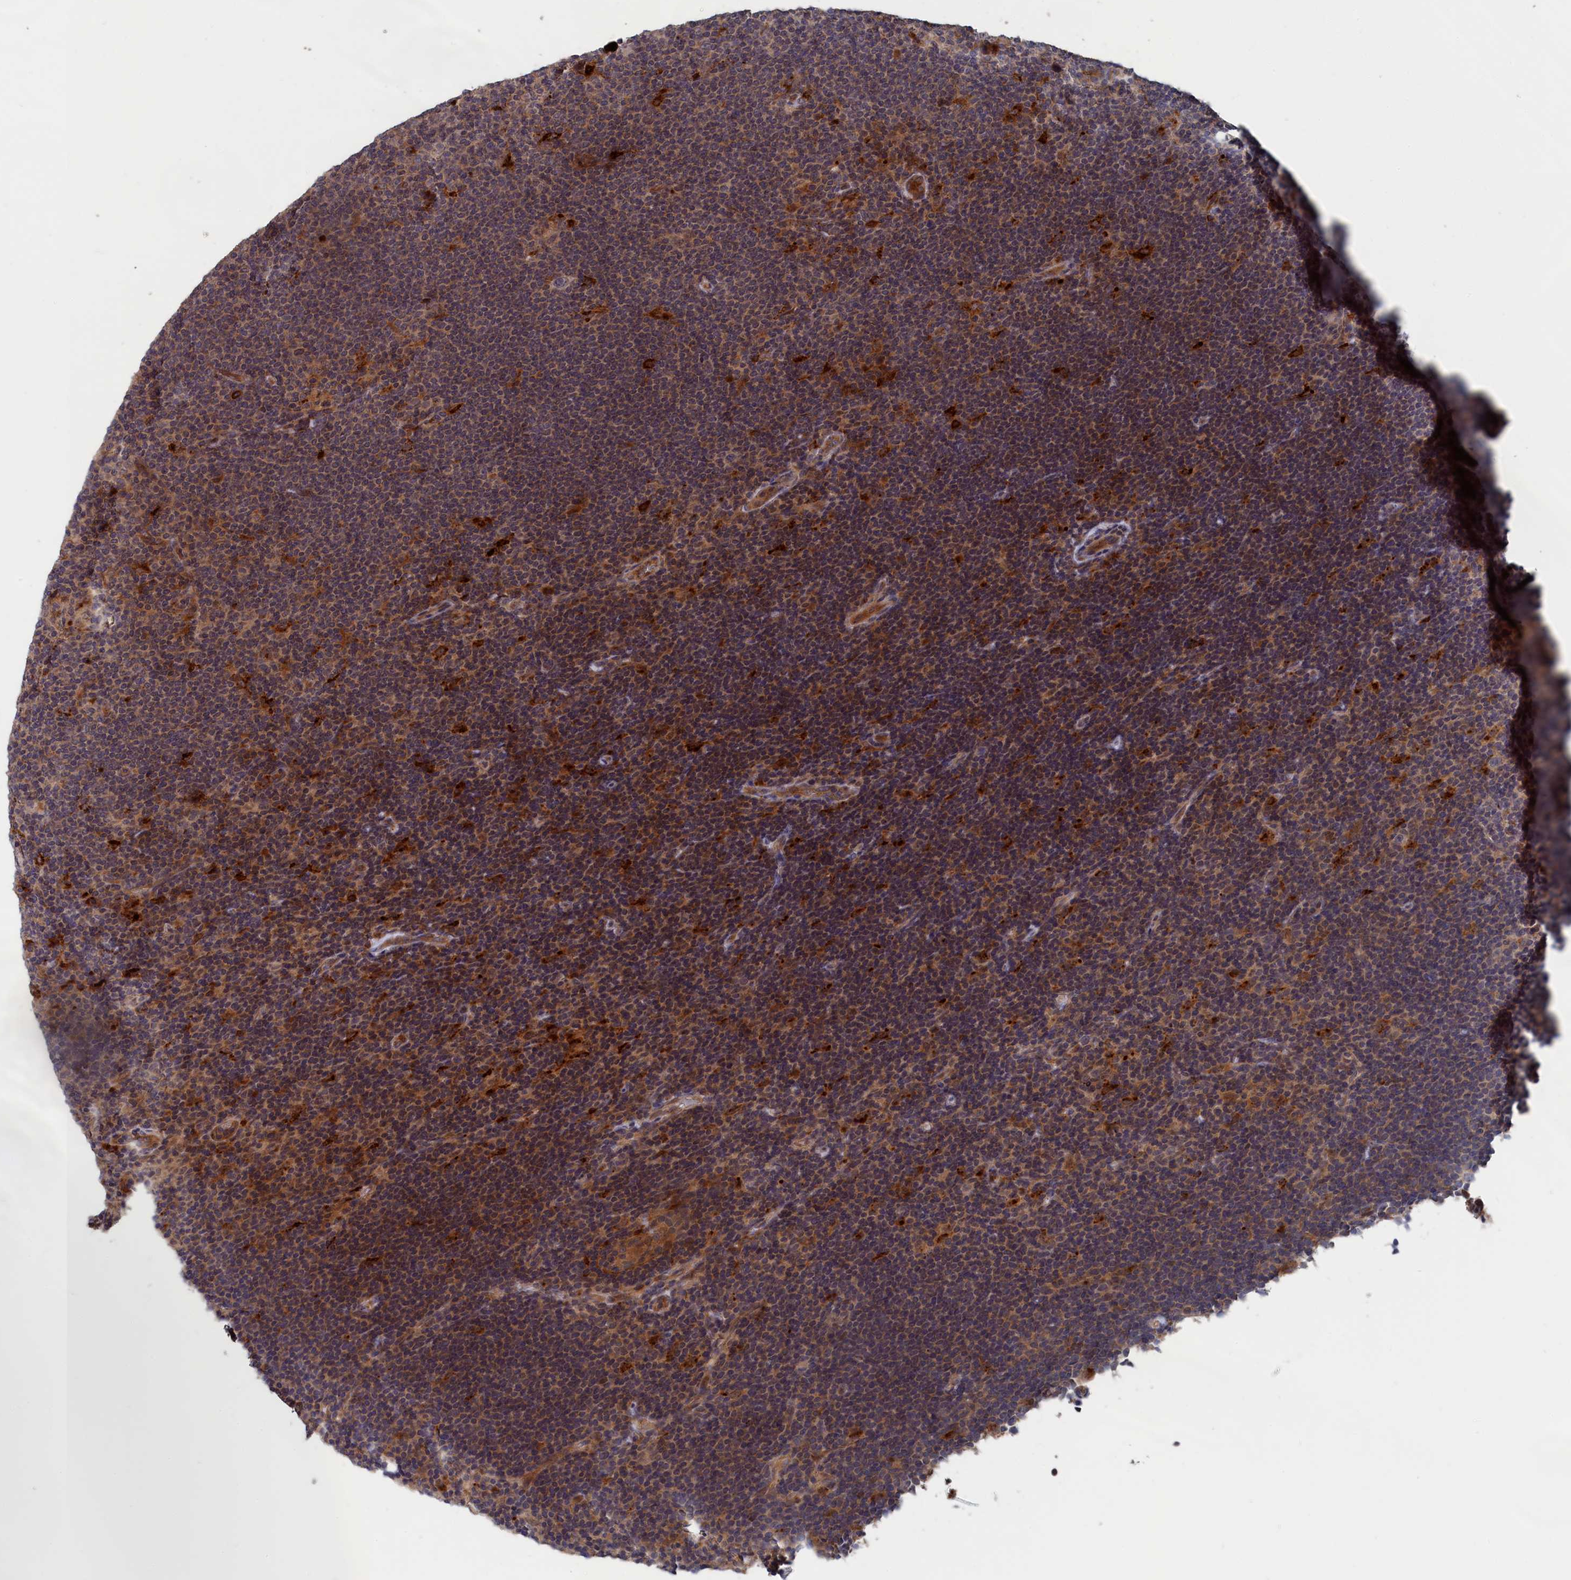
{"staining": {"intensity": "strong", "quantity": "<25%", "location": "cytoplasmic/membranous"}, "tissue": "lymphoma", "cell_type": "Tumor cells", "image_type": "cancer", "snomed": [{"axis": "morphology", "description": "Hodgkin's disease, NOS"}, {"axis": "topography", "description": "Lymph node"}], "caption": "Brown immunohistochemical staining in lymphoma shows strong cytoplasmic/membranous expression in approximately <25% of tumor cells.", "gene": "TRAPPC2L", "patient": {"sex": "female", "age": 57}}